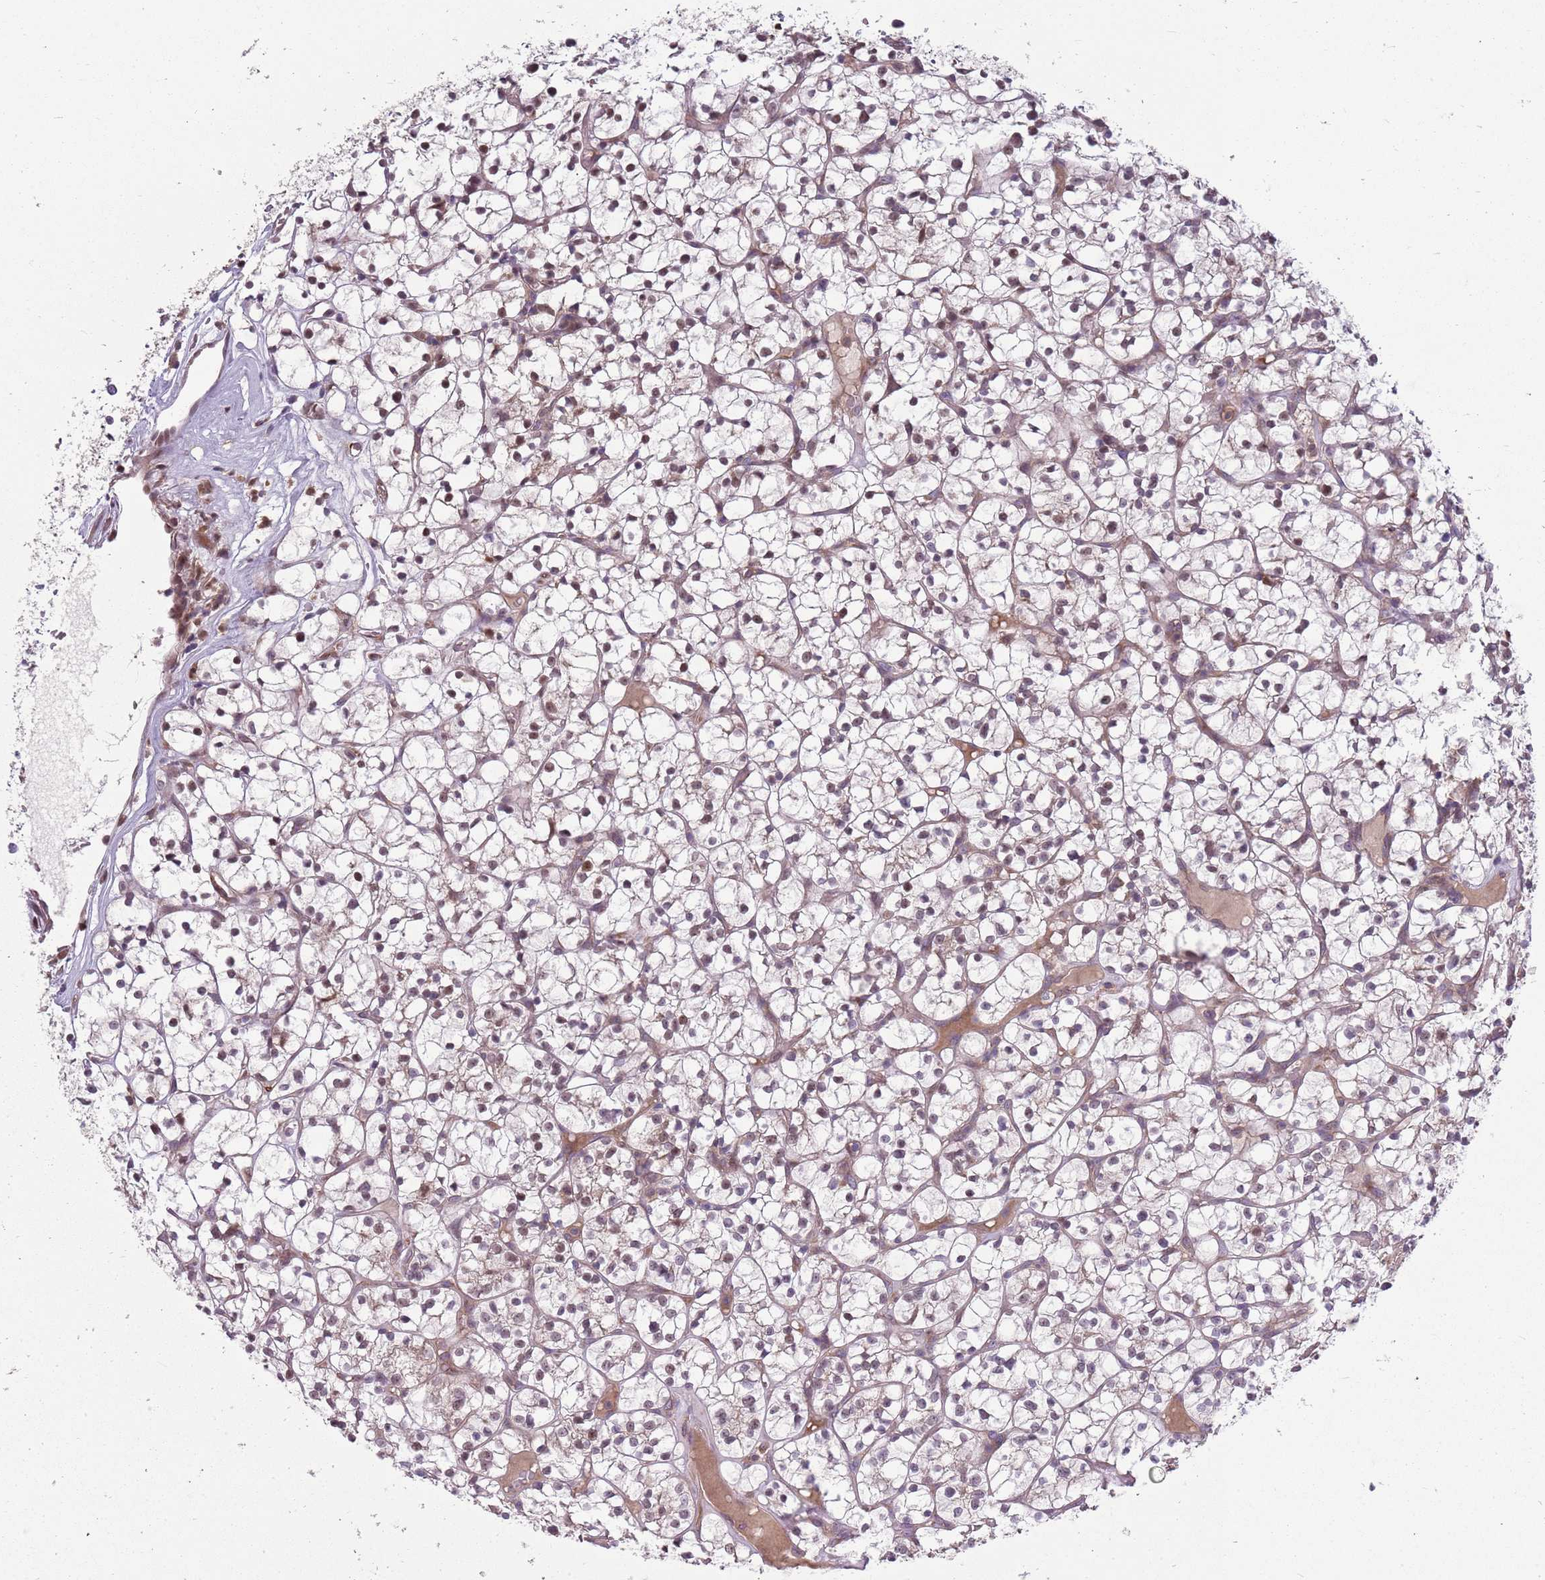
{"staining": {"intensity": "moderate", "quantity": "25%-75%", "location": "nuclear"}, "tissue": "renal cancer", "cell_type": "Tumor cells", "image_type": "cancer", "snomed": [{"axis": "morphology", "description": "Adenocarcinoma, NOS"}, {"axis": "topography", "description": "Kidney"}], "caption": "Immunohistochemical staining of renal cancer shows medium levels of moderate nuclear protein positivity in about 25%-75% of tumor cells.", "gene": "PPP1R27", "patient": {"sex": "female", "age": 64}}